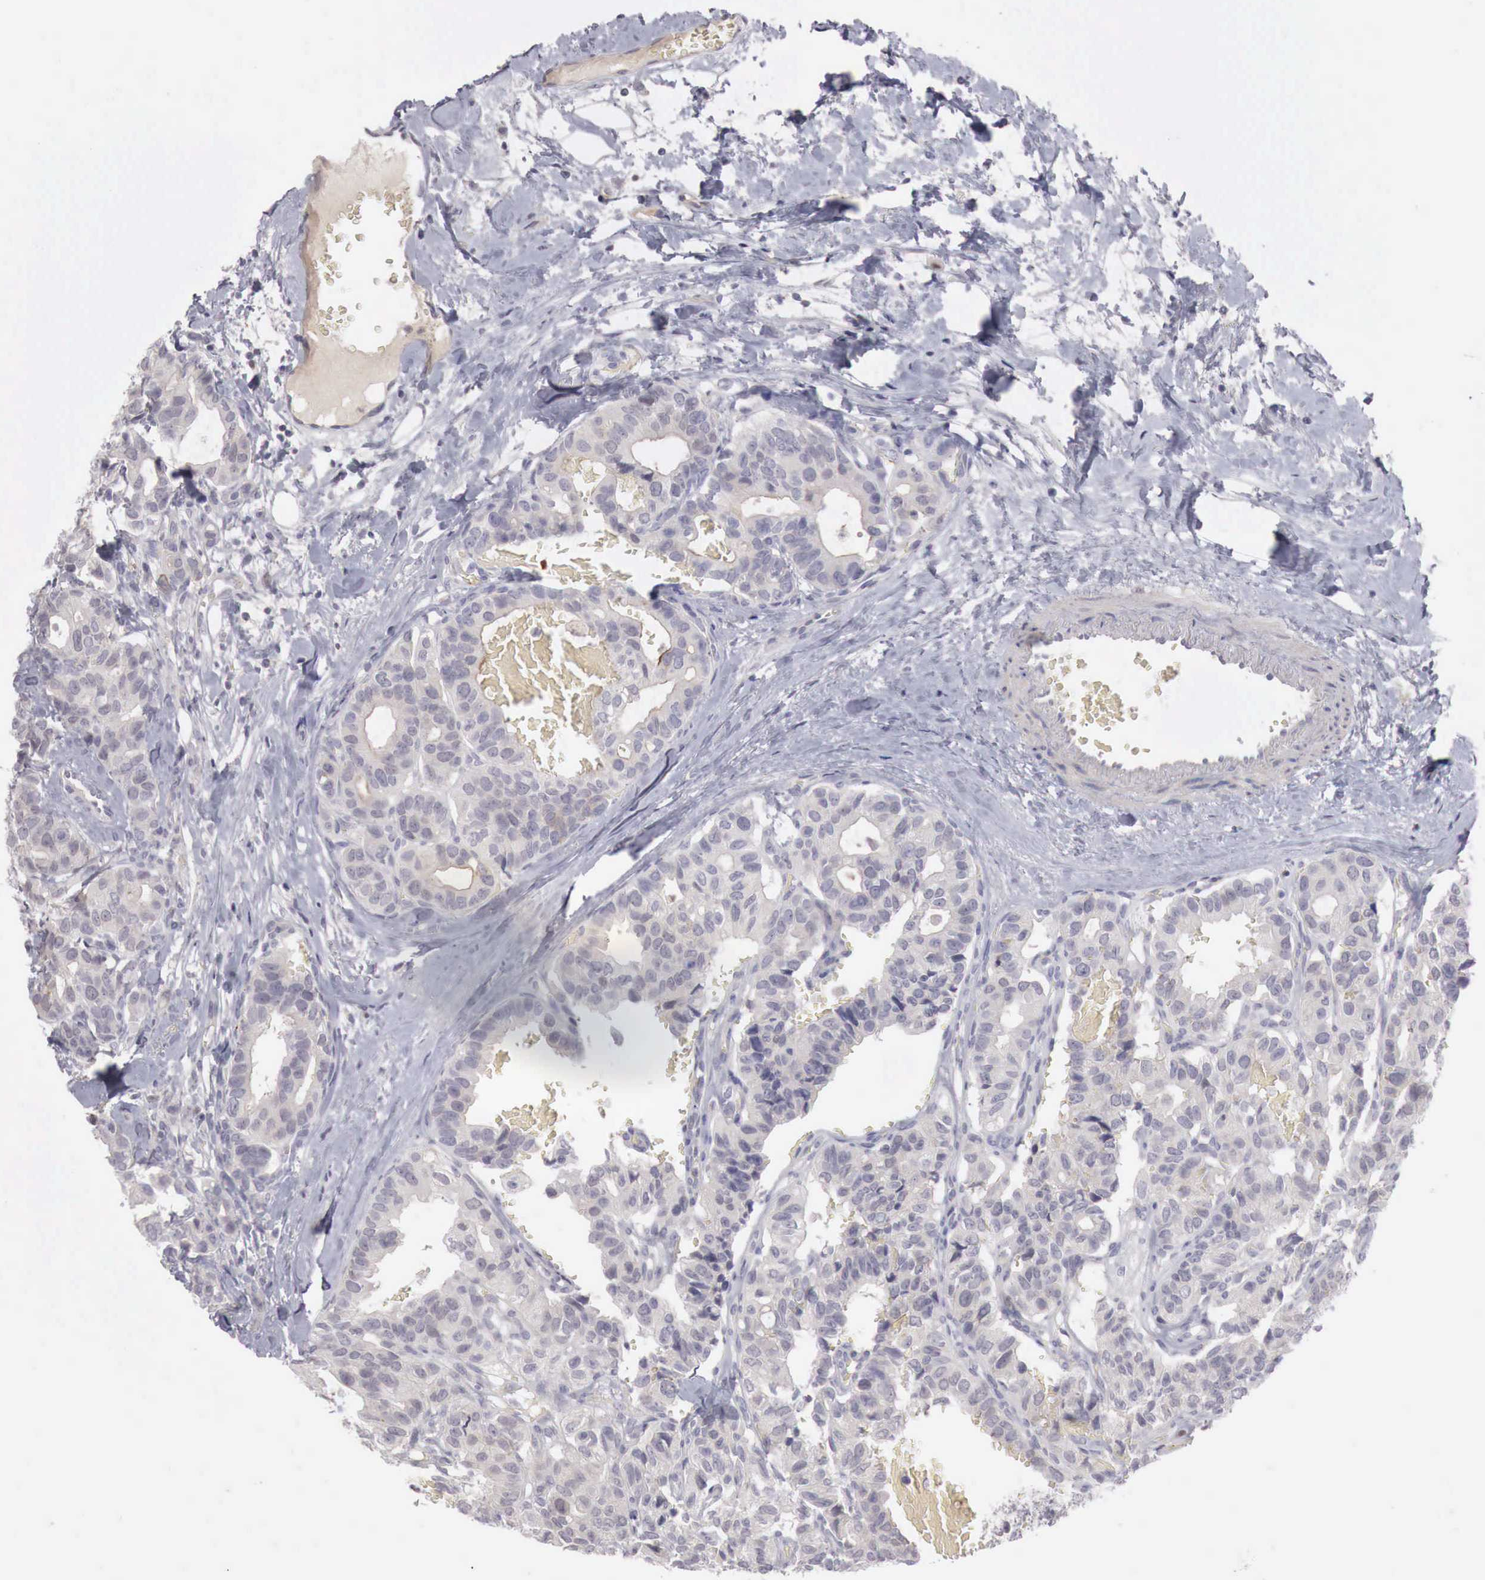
{"staining": {"intensity": "negative", "quantity": "none", "location": "none"}, "tissue": "breast cancer", "cell_type": "Tumor cells", "image_type": "cancer", "snomed": [{"axis": "morphology", "description": "Duct carcinoma"}, {"axis": "topography", "description": "Breast"}], "caption": "Immunohistochemistry (IHC) micrograph of breast cancer (invasive ductal carcinoma) stained for a protein (brown), which exhibits no positivity in tumor cells.", "gene": "GATA1", "patient": {"sex": "female", "age": 69}}